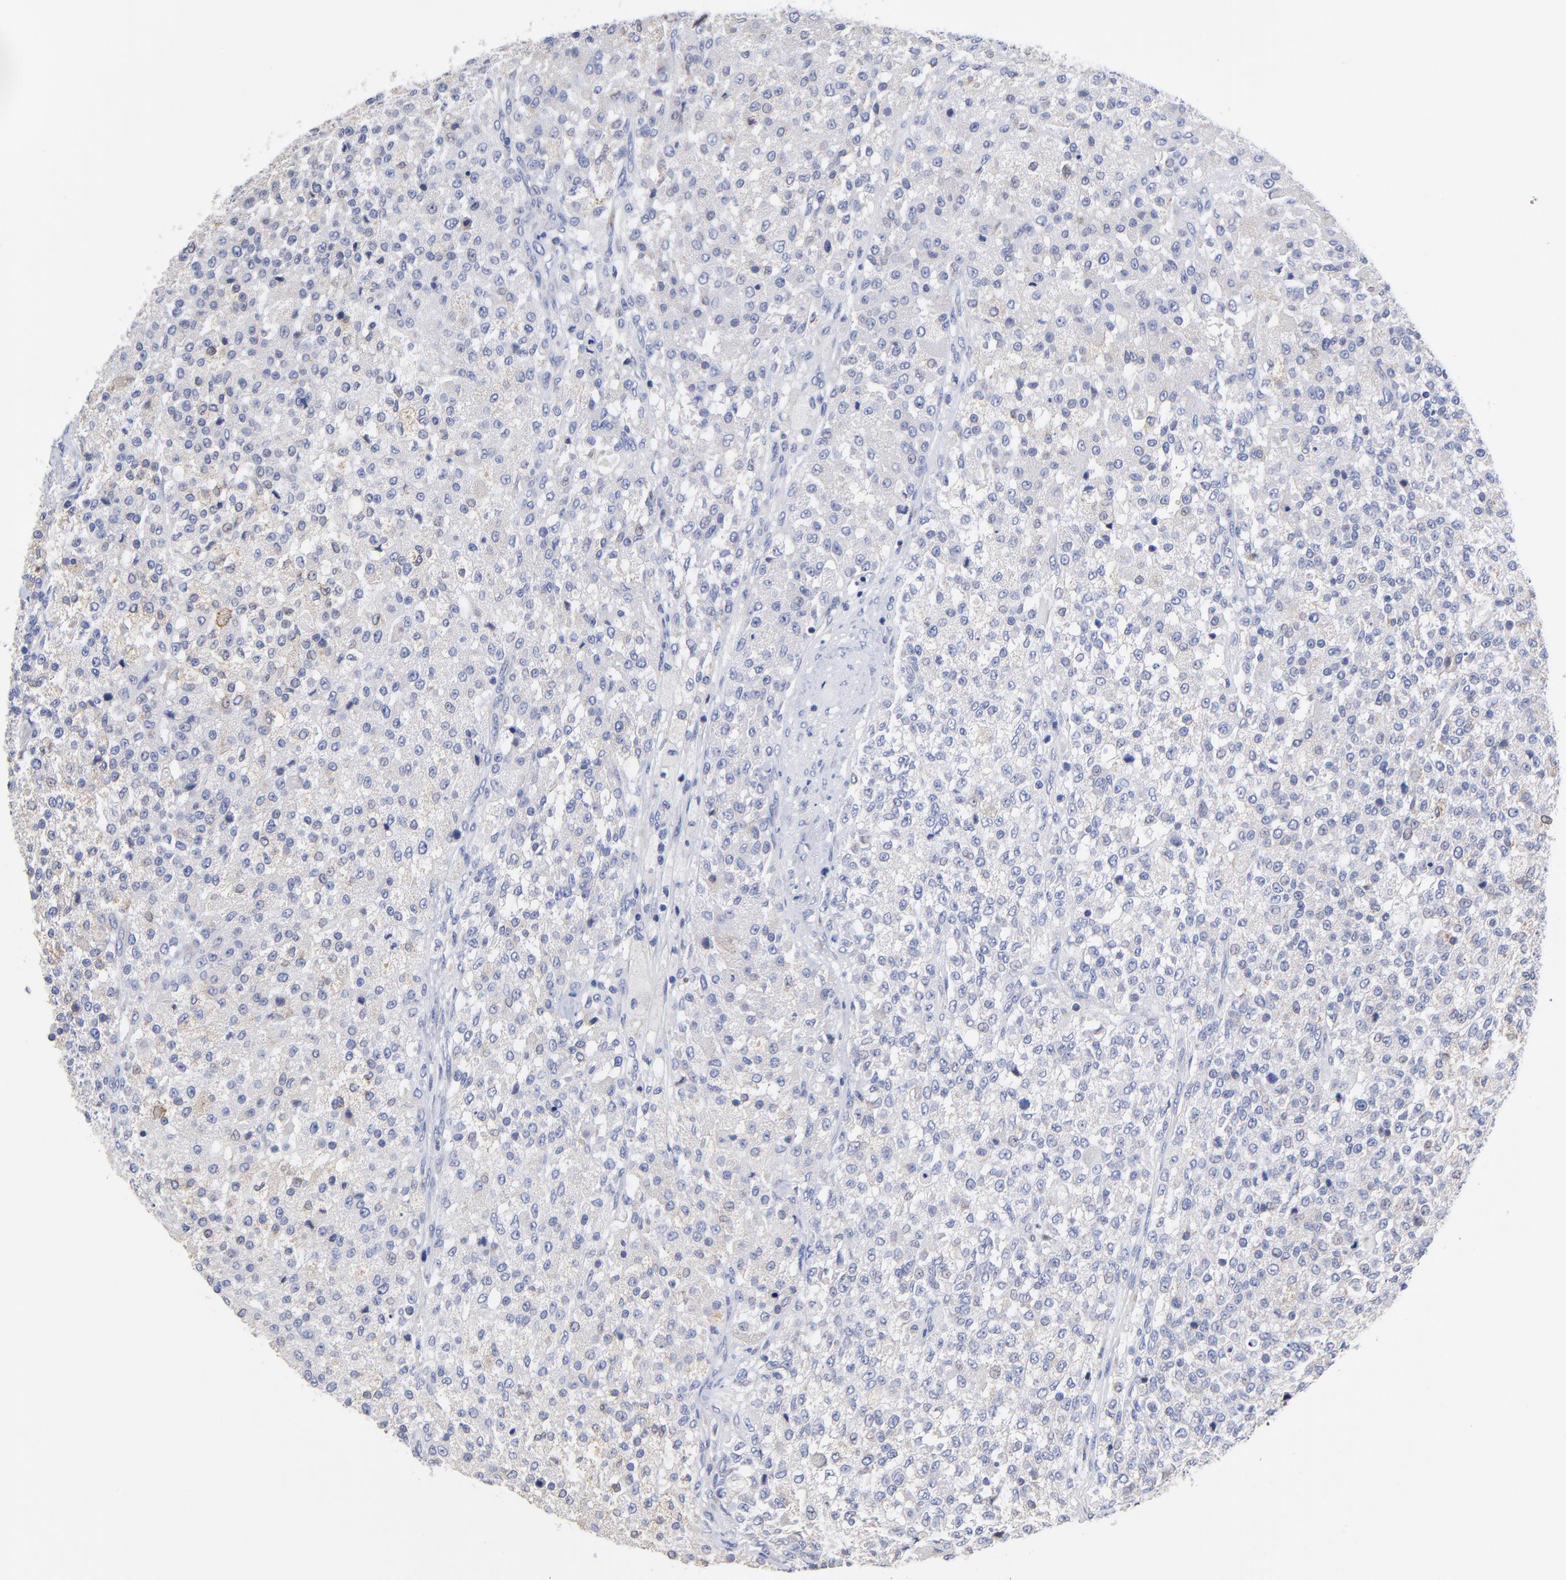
{"staining": {"intensity": "negative", "quantity": "none", "location": "none"}, "tissue": "testis cancer", "cell_type": "Tumor cells", "image_type": "cancer", "snomed": [{"axis": "morphology", "description": "Seminoma, NOS"}, {"axis": "topography", "description": "Testis"}], "caption": "A high-resolution photomicrograph shows immunohistochemistry (IHC) staining of testis cancer, which displays no significant positivity in tumor cells.", "gene": "LAX1", "patient": {"sex": "male", "age": 59}}